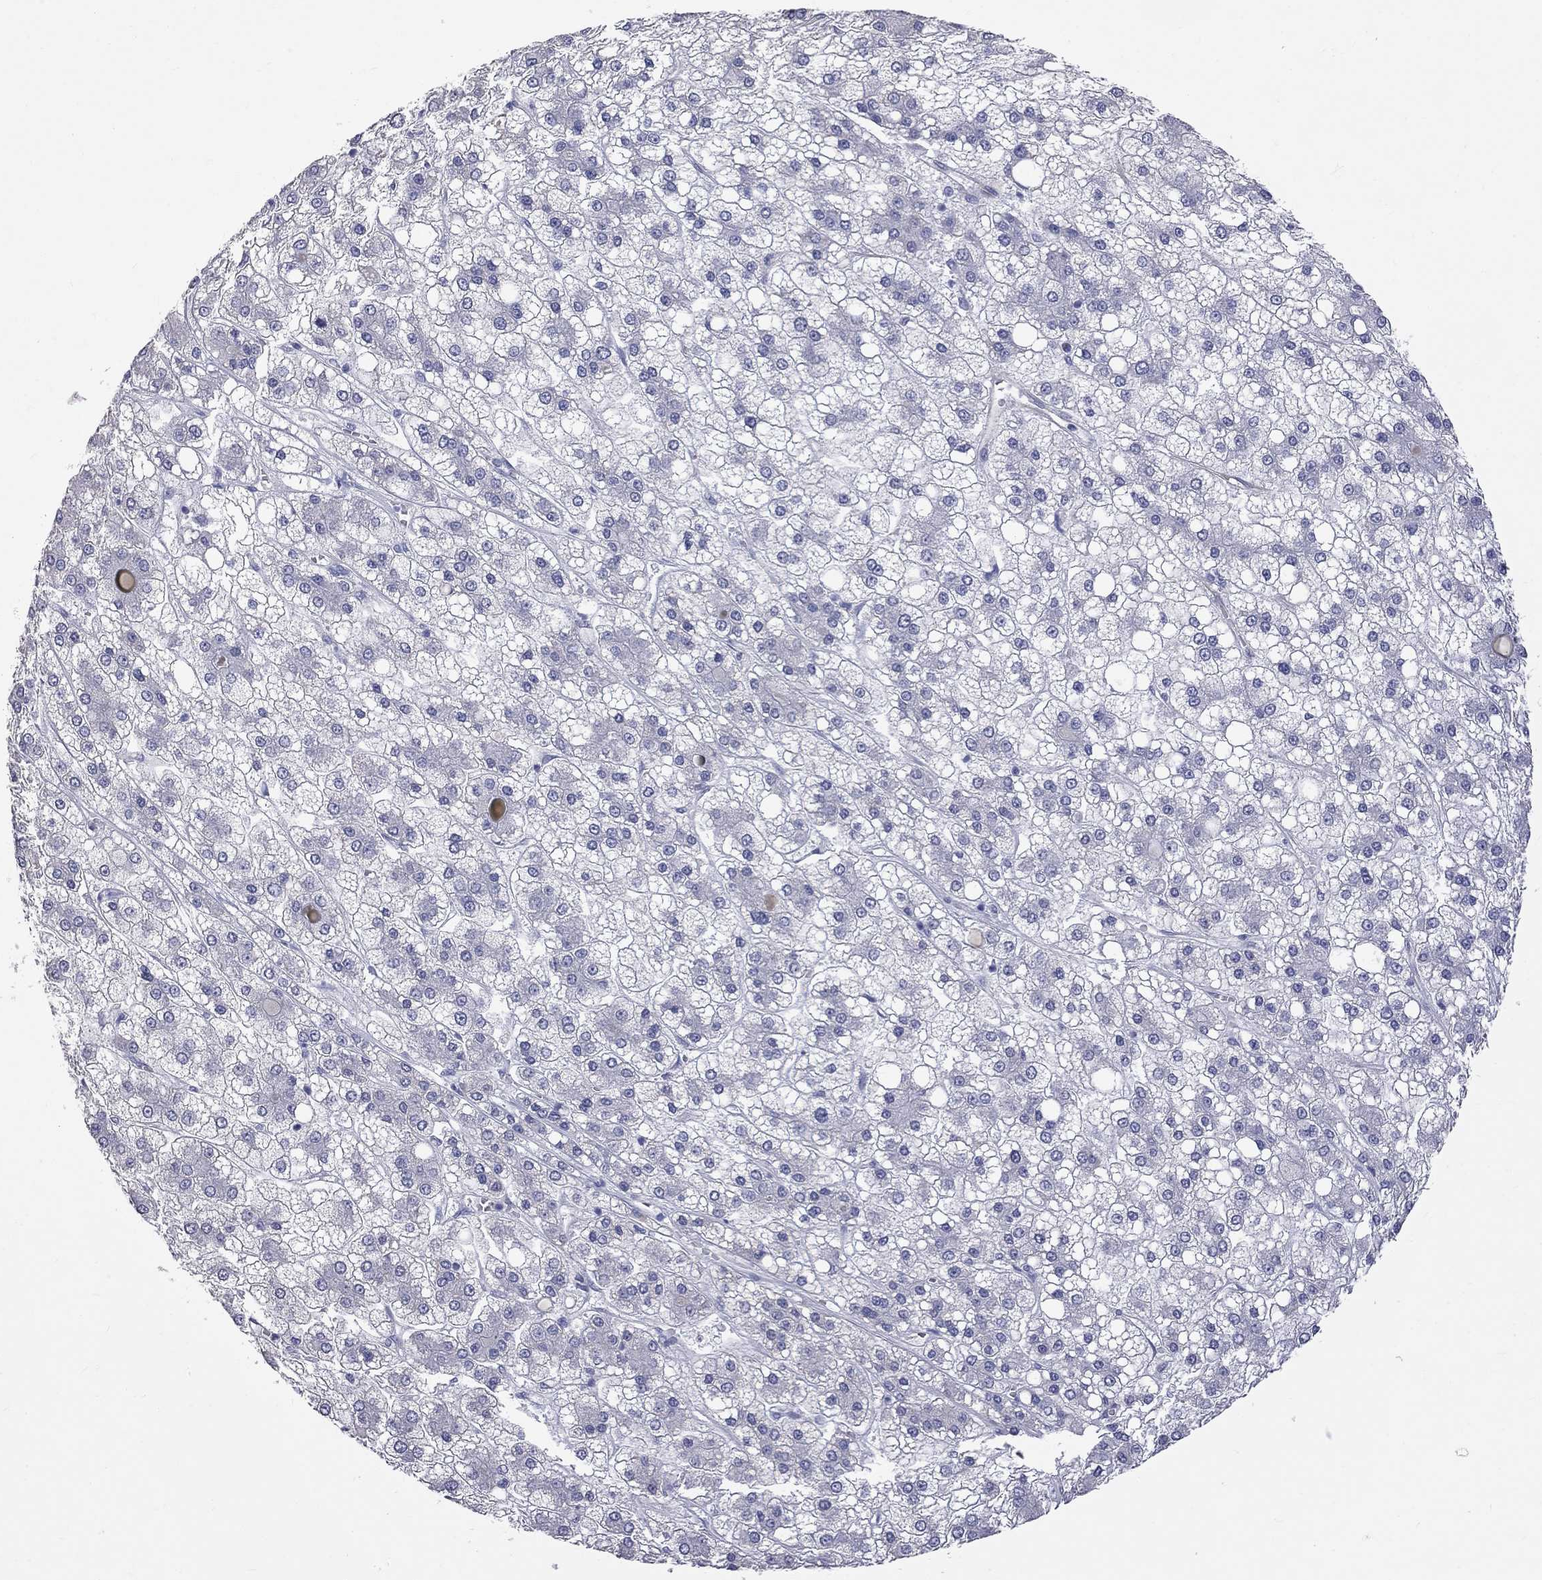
{"staining": {"intensity": "negative", "quantity": "none", "location": "none"}, "tissue": "liver cancer", "cell_type": "Tumor cells", "image_type": "cancer", "snomed": [{"axis": "morphology", "description": "Carcinoma, Hepatocellular, NOS"}, {"axis": "topography", "description": "Liver"}], "caption": "This is an IHC photomicrograph of liver hepatocellular carcinoma. There is no expression in tumor cells.", "gene": "KCND2", "patient": {"sex": "male", "age": 73}}